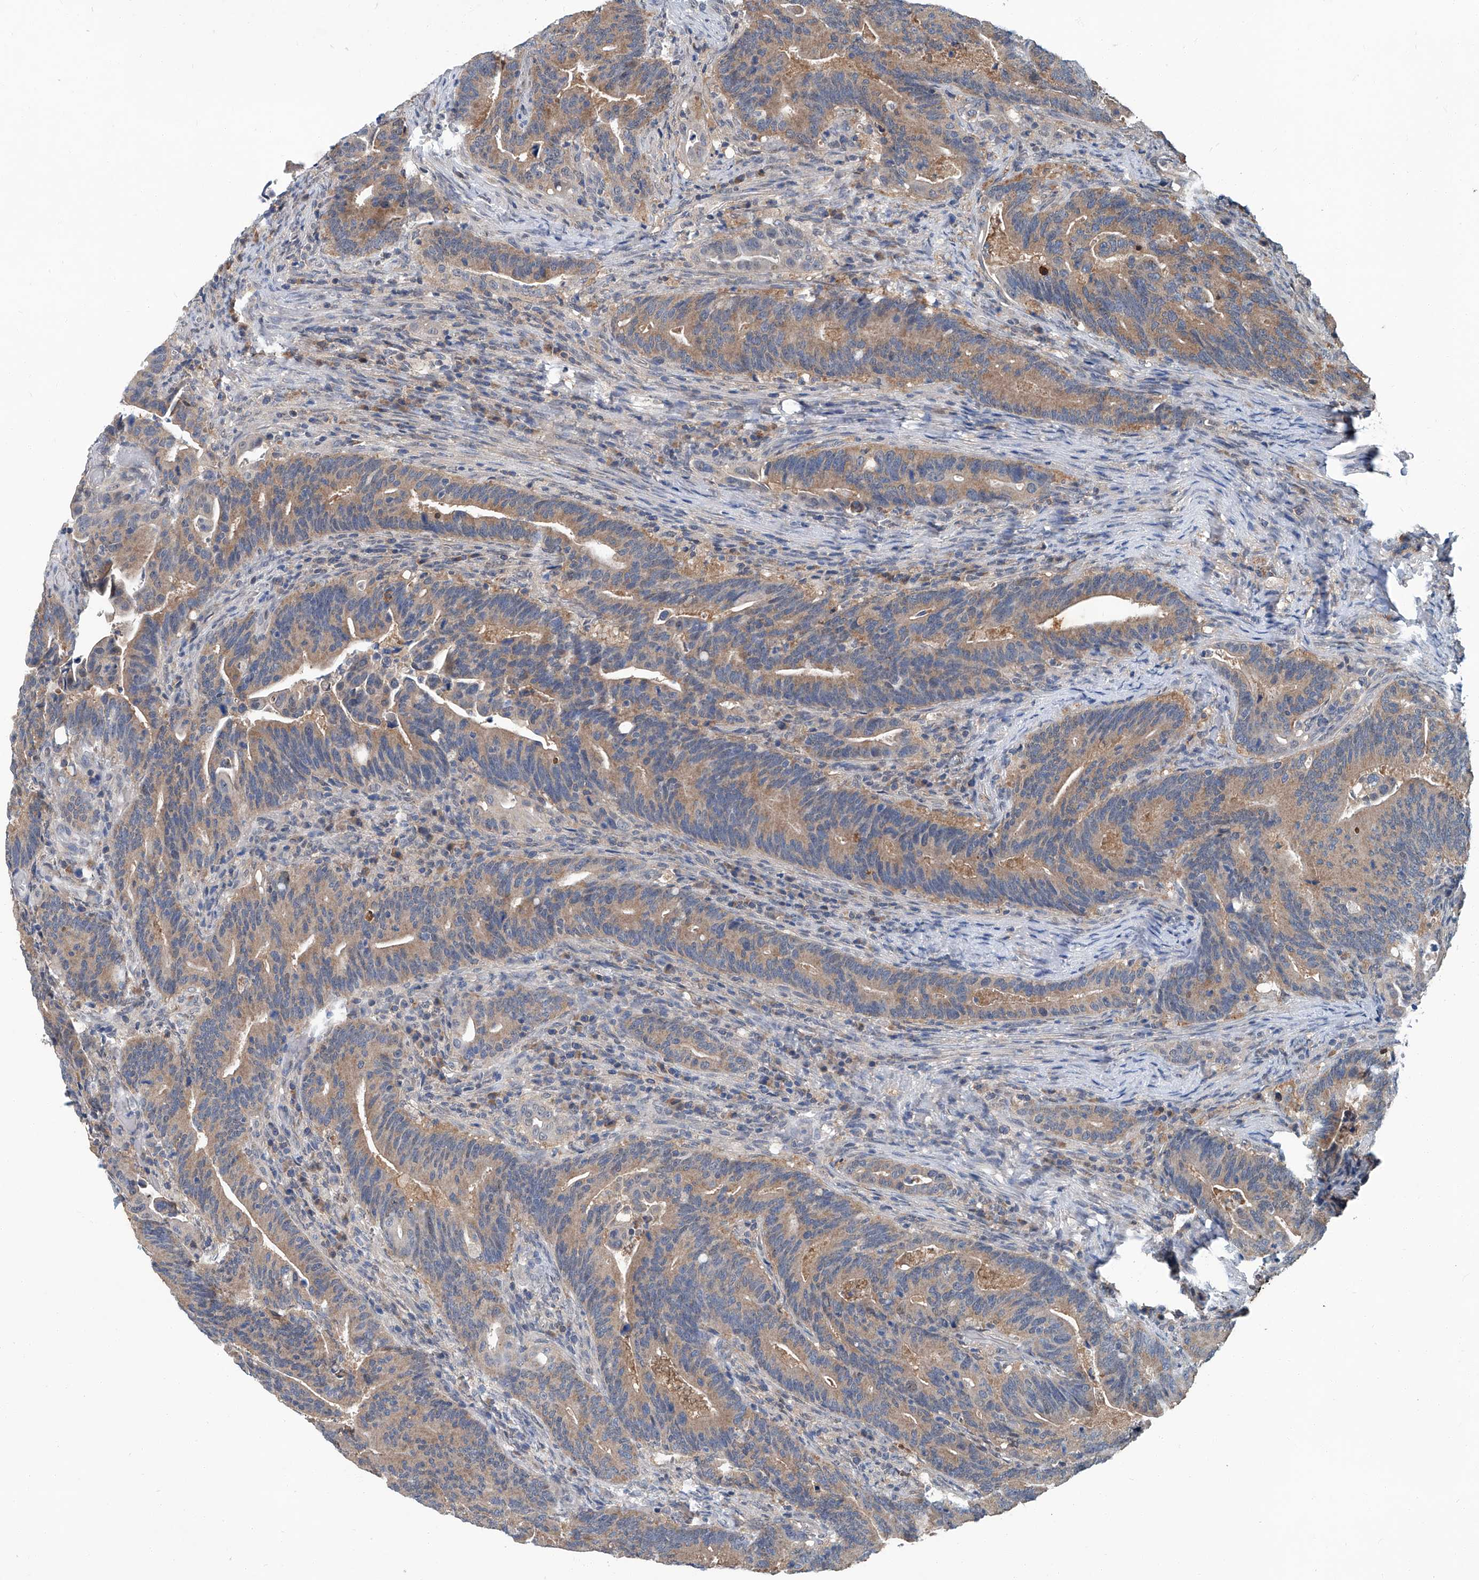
{"staining": {"intensity": "moderate", "quantity": ">75%", "location": "cytoplasmic/membranous"}, "tissue": "colorectal cancer", "cell_type": "Tumor cells", "image_type": "cancer", "snomed": [{"axis": "morphology", "description": "Adenocarcinoma, NOS"}, {"axis": "topography", "description": "Colon"}], "caption": "Protein analysis of colorectal cancer tissue shows moderate cytoplasmic/membranous expression in approximately >75% of tumor cells. (Stains: DAB (3,3'-diaminobenzidine) in brown, nuclei in blue, Microscopy: brightfield microscopy at high magnification).", "gene": "CLK1", "patient": {"sex": "female", "age": 66}}